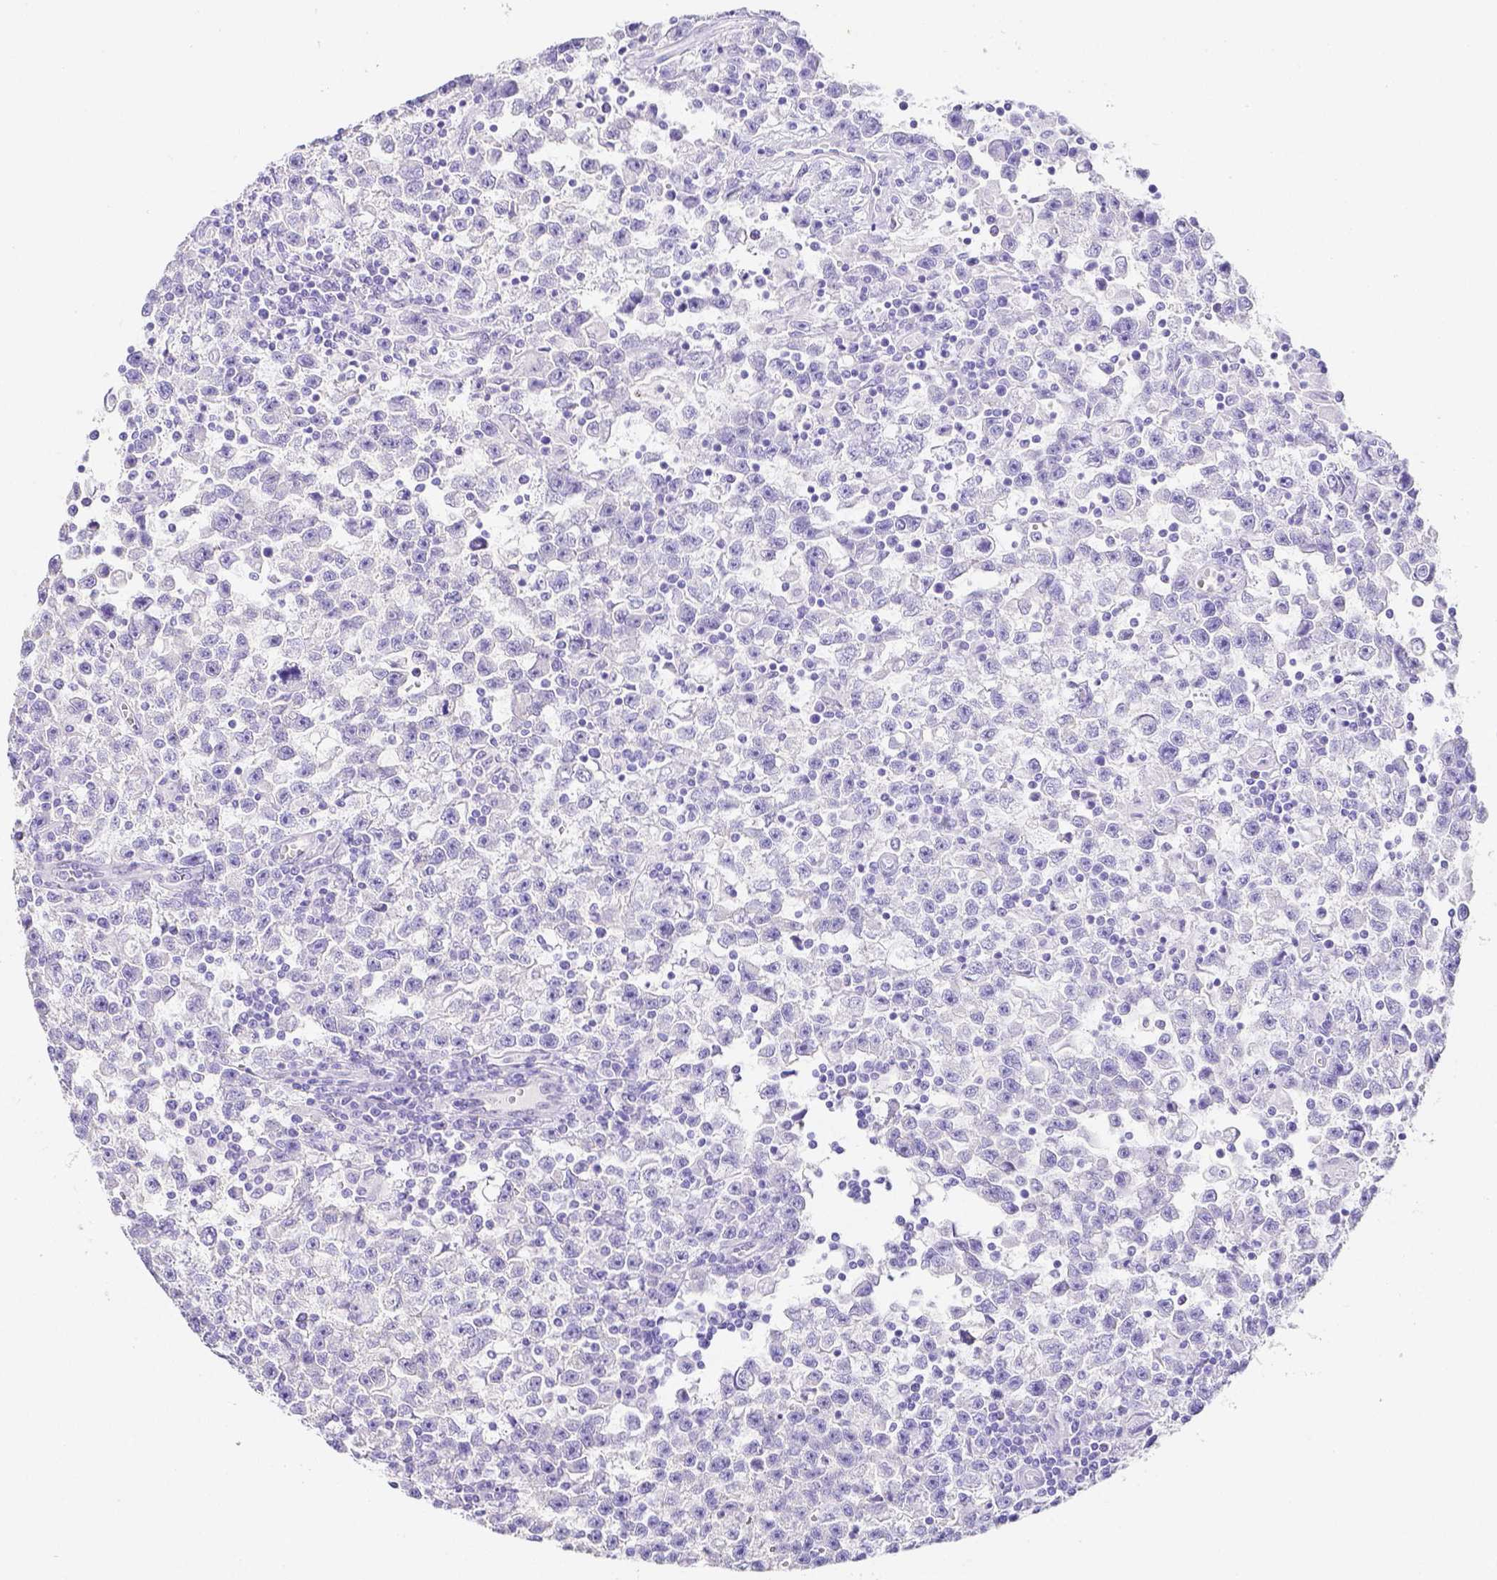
{"staining": {"intensity": "negative", "quantity": "none", "location": "none"}, "tissue": "testis cancer", "cell_type": "Tumor cells", "image_type": "cancer", "snomed": [{"axis": "morphology", "description": "Seminoma, NOS"}, {"axis": "topography", "description": "Testis"}], "caption": "A high-resolution histopathology image shows immunohistochemistry staining of seminoma (testis), which displays no significant staining in tumor cells.", "gene": "ARHGAP36", "patient": {"sex": "male", "age": 31}}